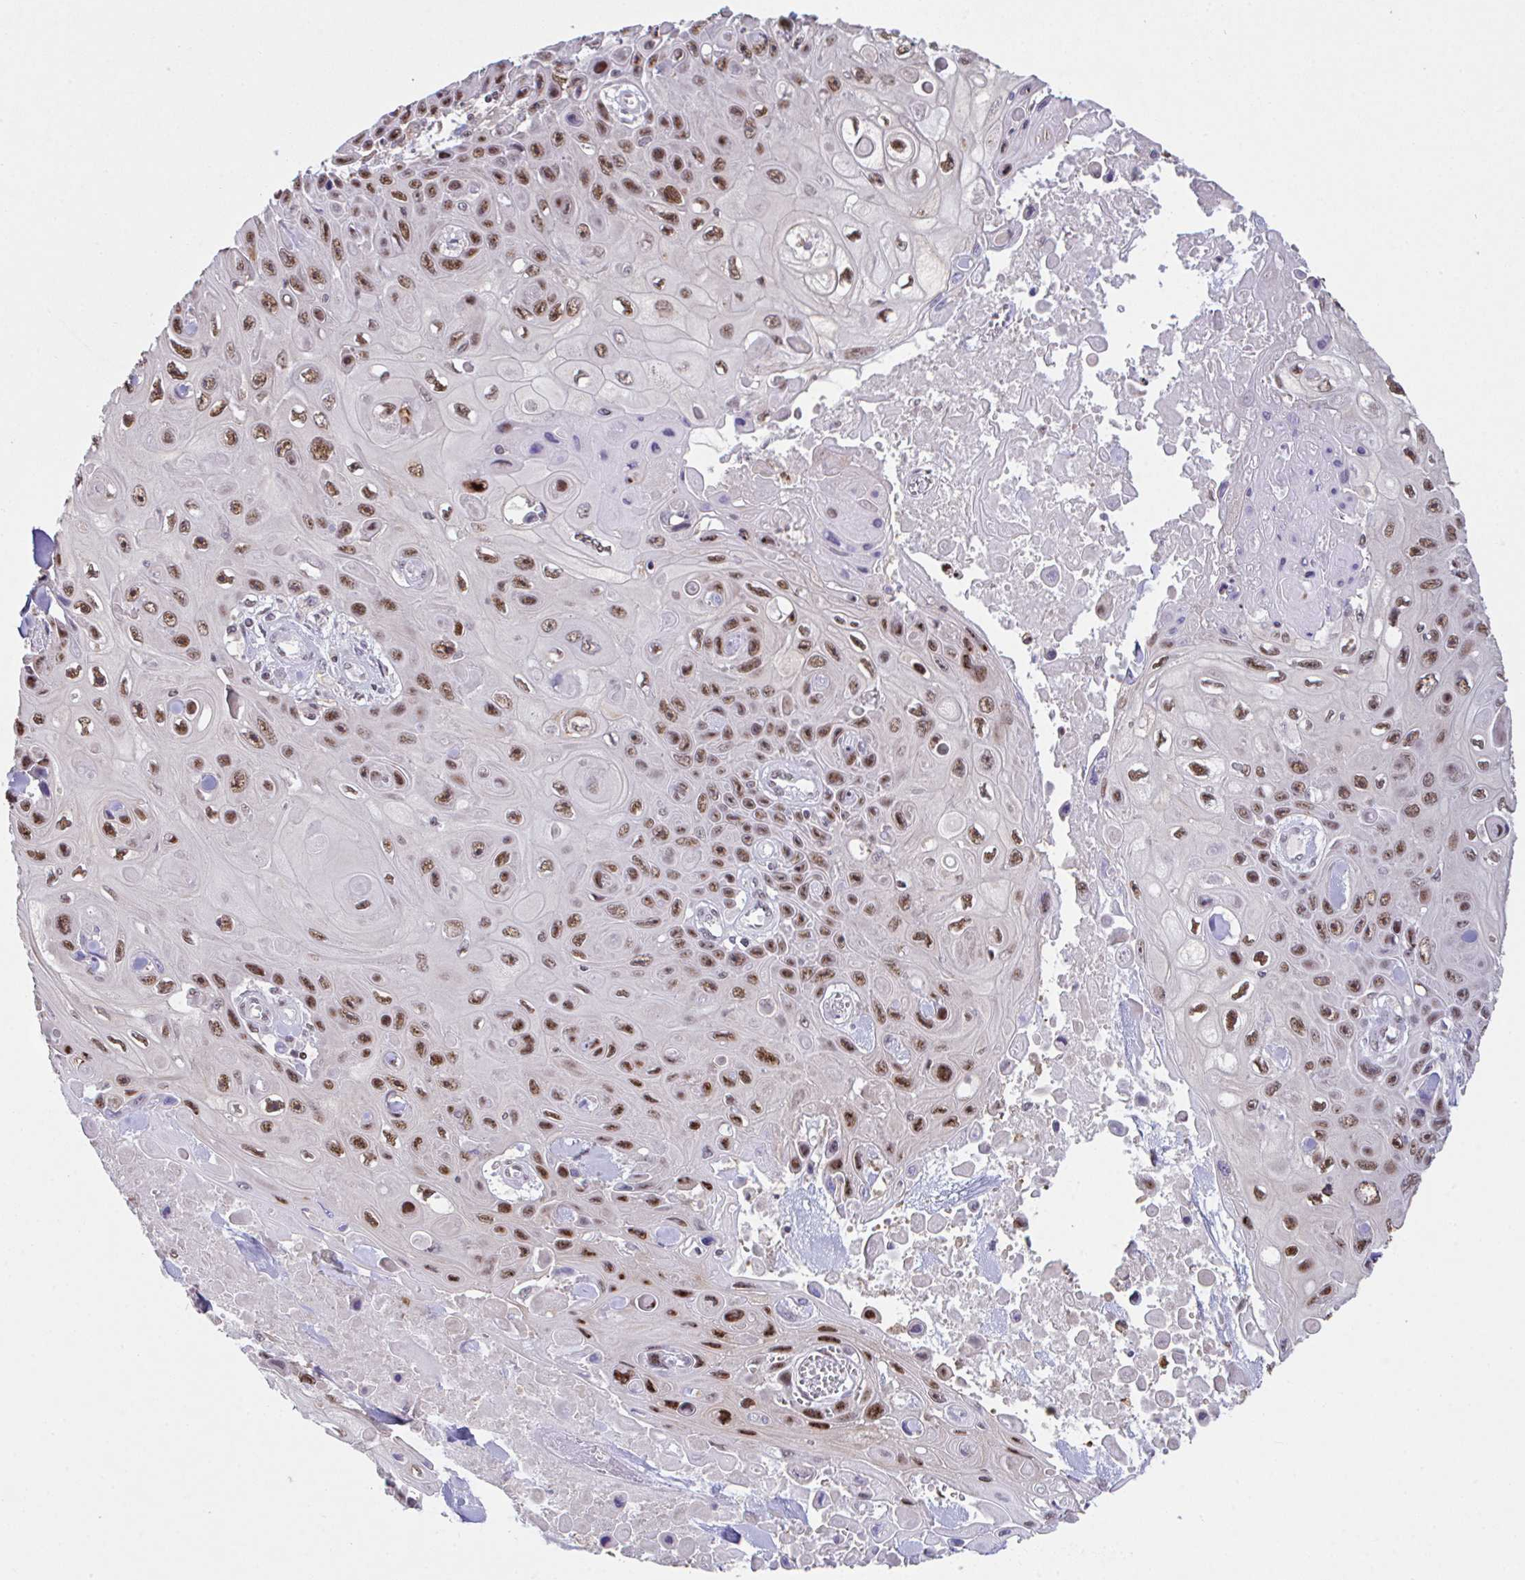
{"staining": {"intensity": "strong", "quantity": ">75%", "location": "nuclear"}, "tissue": "skin cancer", "cell_type": "Tumor cells", "image_type": "cancer", "snomed": [{"axis": "morphology", "description": "Squamous cell carcinoma, NOS"}, {"axis": "topography", "description": "Skin"}], "caption": "Skin squamous cell carcinoma stained for a protein demonstrates strong nuclear positivity in tumor cells. Immunohistochemistry stains the protein in brown and the nuclei are stained blue.", "gene": "OR6K3", "patient": {"sex": "male", "age": 82}}